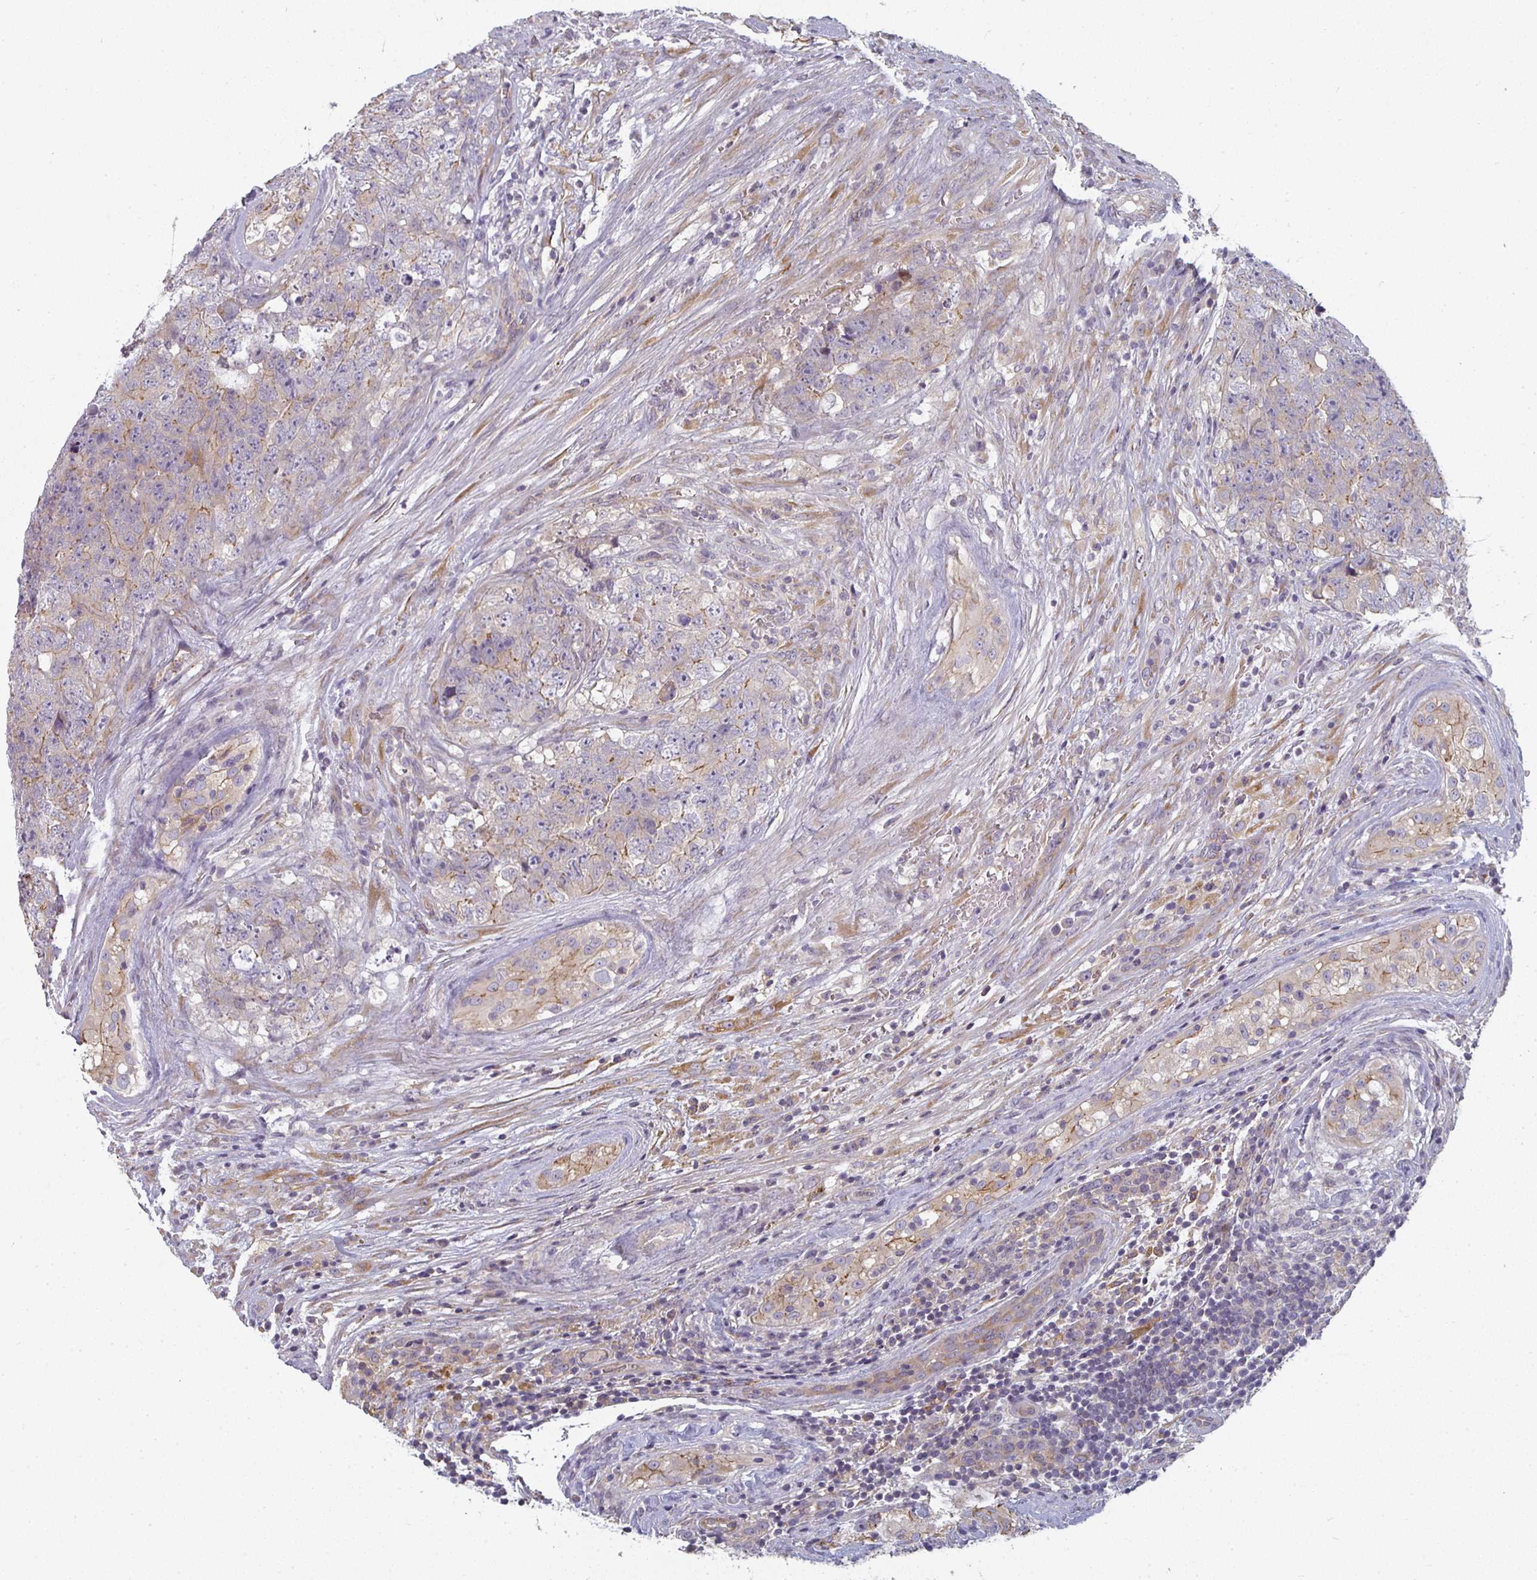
{"staining": {"intensity": "weak", "quantity": "<25%", "location": "cytoplasmic/membranous"}, "tissue": "testis cancer", "cell_type": "Tumor cells", "image_type": "cancer", "snomed": [{"axis": "morphology", "description": "Seminoma, NOS"}, {"axis": "morphology", "description": "Teratoma, malignant, NOS"}, {"axis": "topography", "description": "Testis"}], "caption": "Testis cancer was stained to show a protein in brown. There is no significant staining in tumor cells.", "gene": "CTHRC1", "patient": {"sex": "male", "age": 34}}